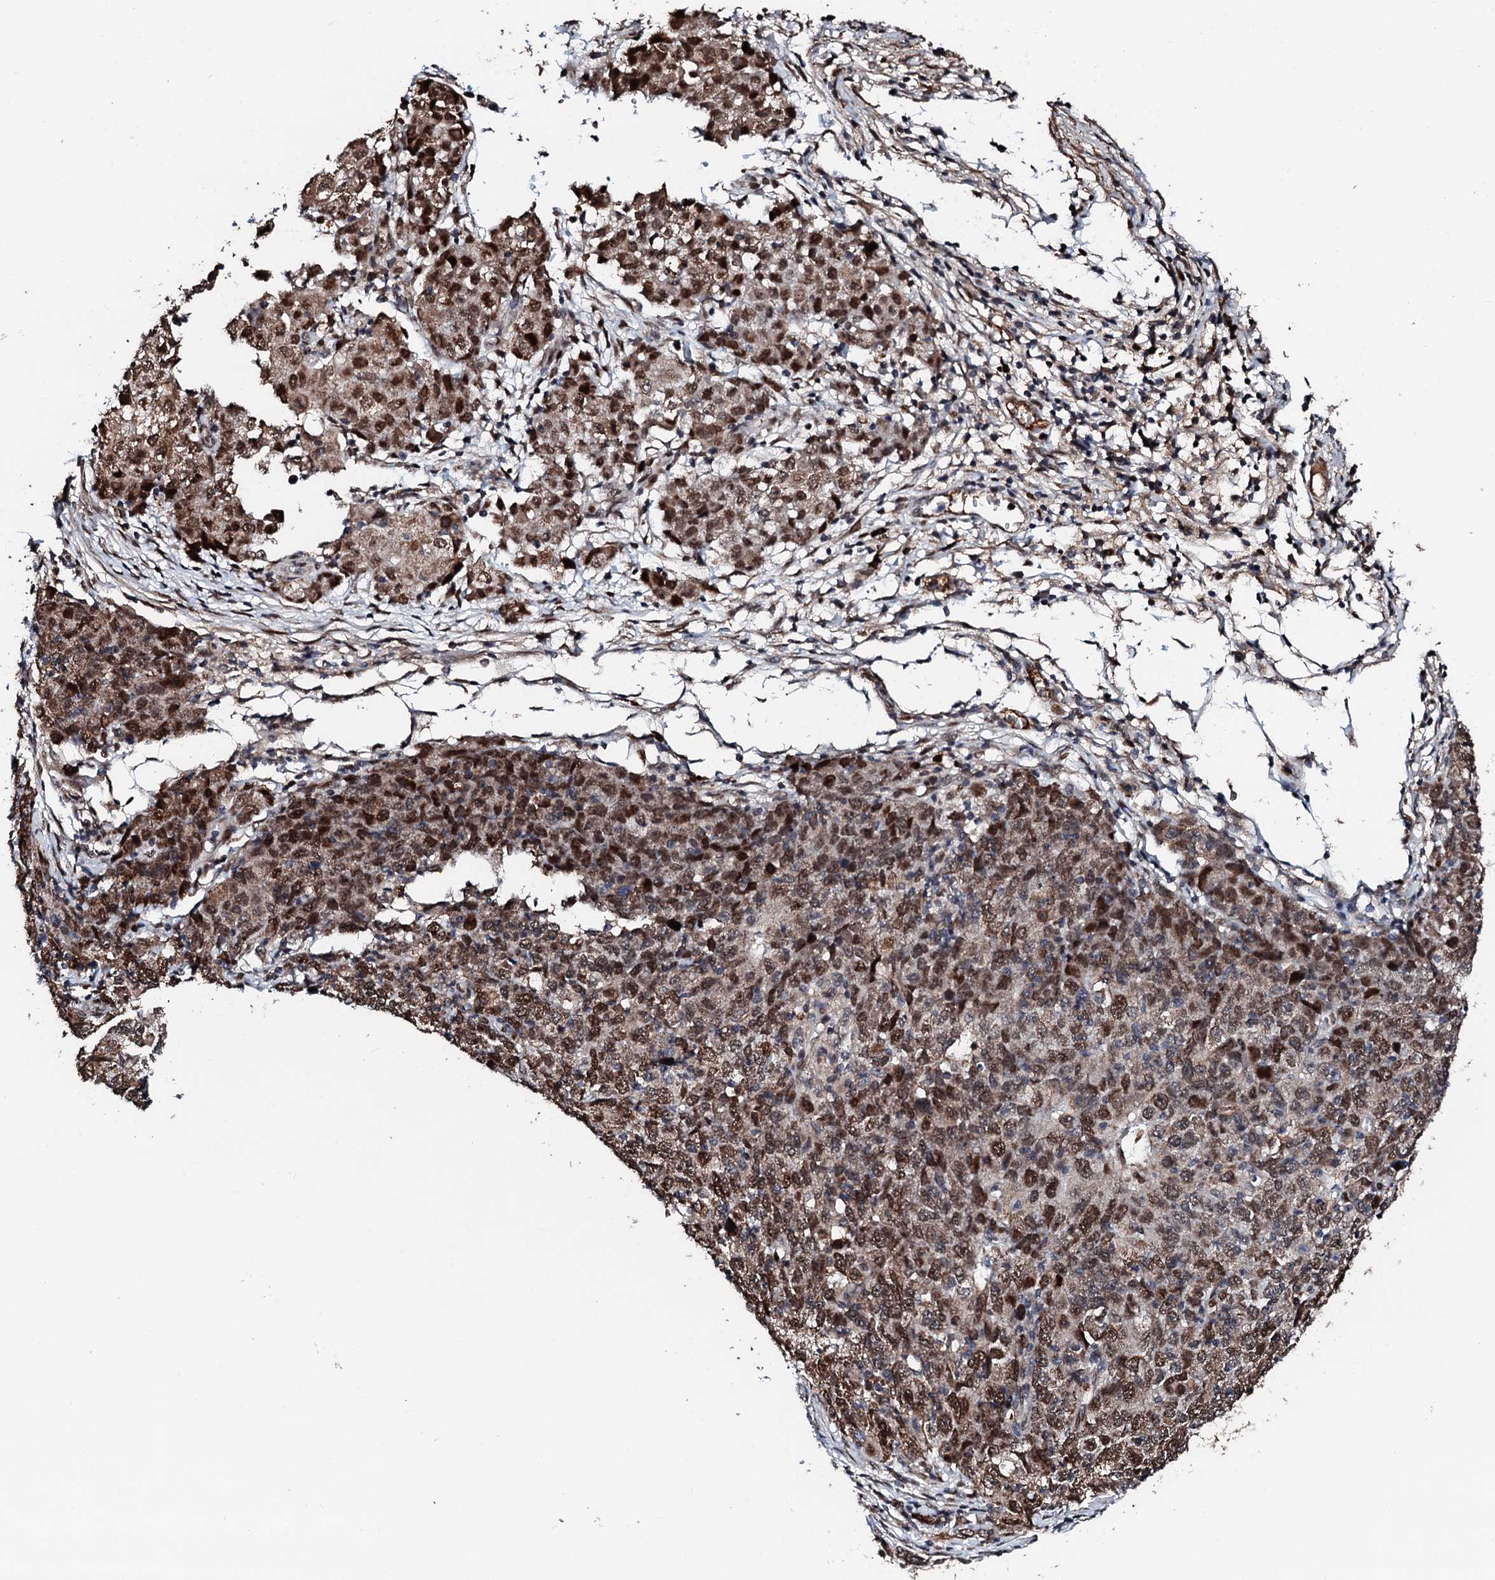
{"staining": {"intensity": "moderate", "quantity": ">75%", "location": "cytoplasmic/membranous,nuclear"}, "tissue": "ovarian cancer", "cell_type": "Tumor cells", "image_type": "cancer", "snomed": [{"axis": "morphology", "description": "Carcinoma, endometroid"}, {"axis": "topography", "description": "Ovary"}], "caption": "An image of ovarian endometroid carcinoma stained for a protein shows moderate cytoplasmic/membranous and nuclear brown staining in tumor cells. Using DAB (3,3'-diaminobenzidine) (brown) and hematoxylin (blue) stains, captured at high magnification using brightfield microscopy.", "gene": "KIF18A", "patient": {"sex": "female", "age": 42}}